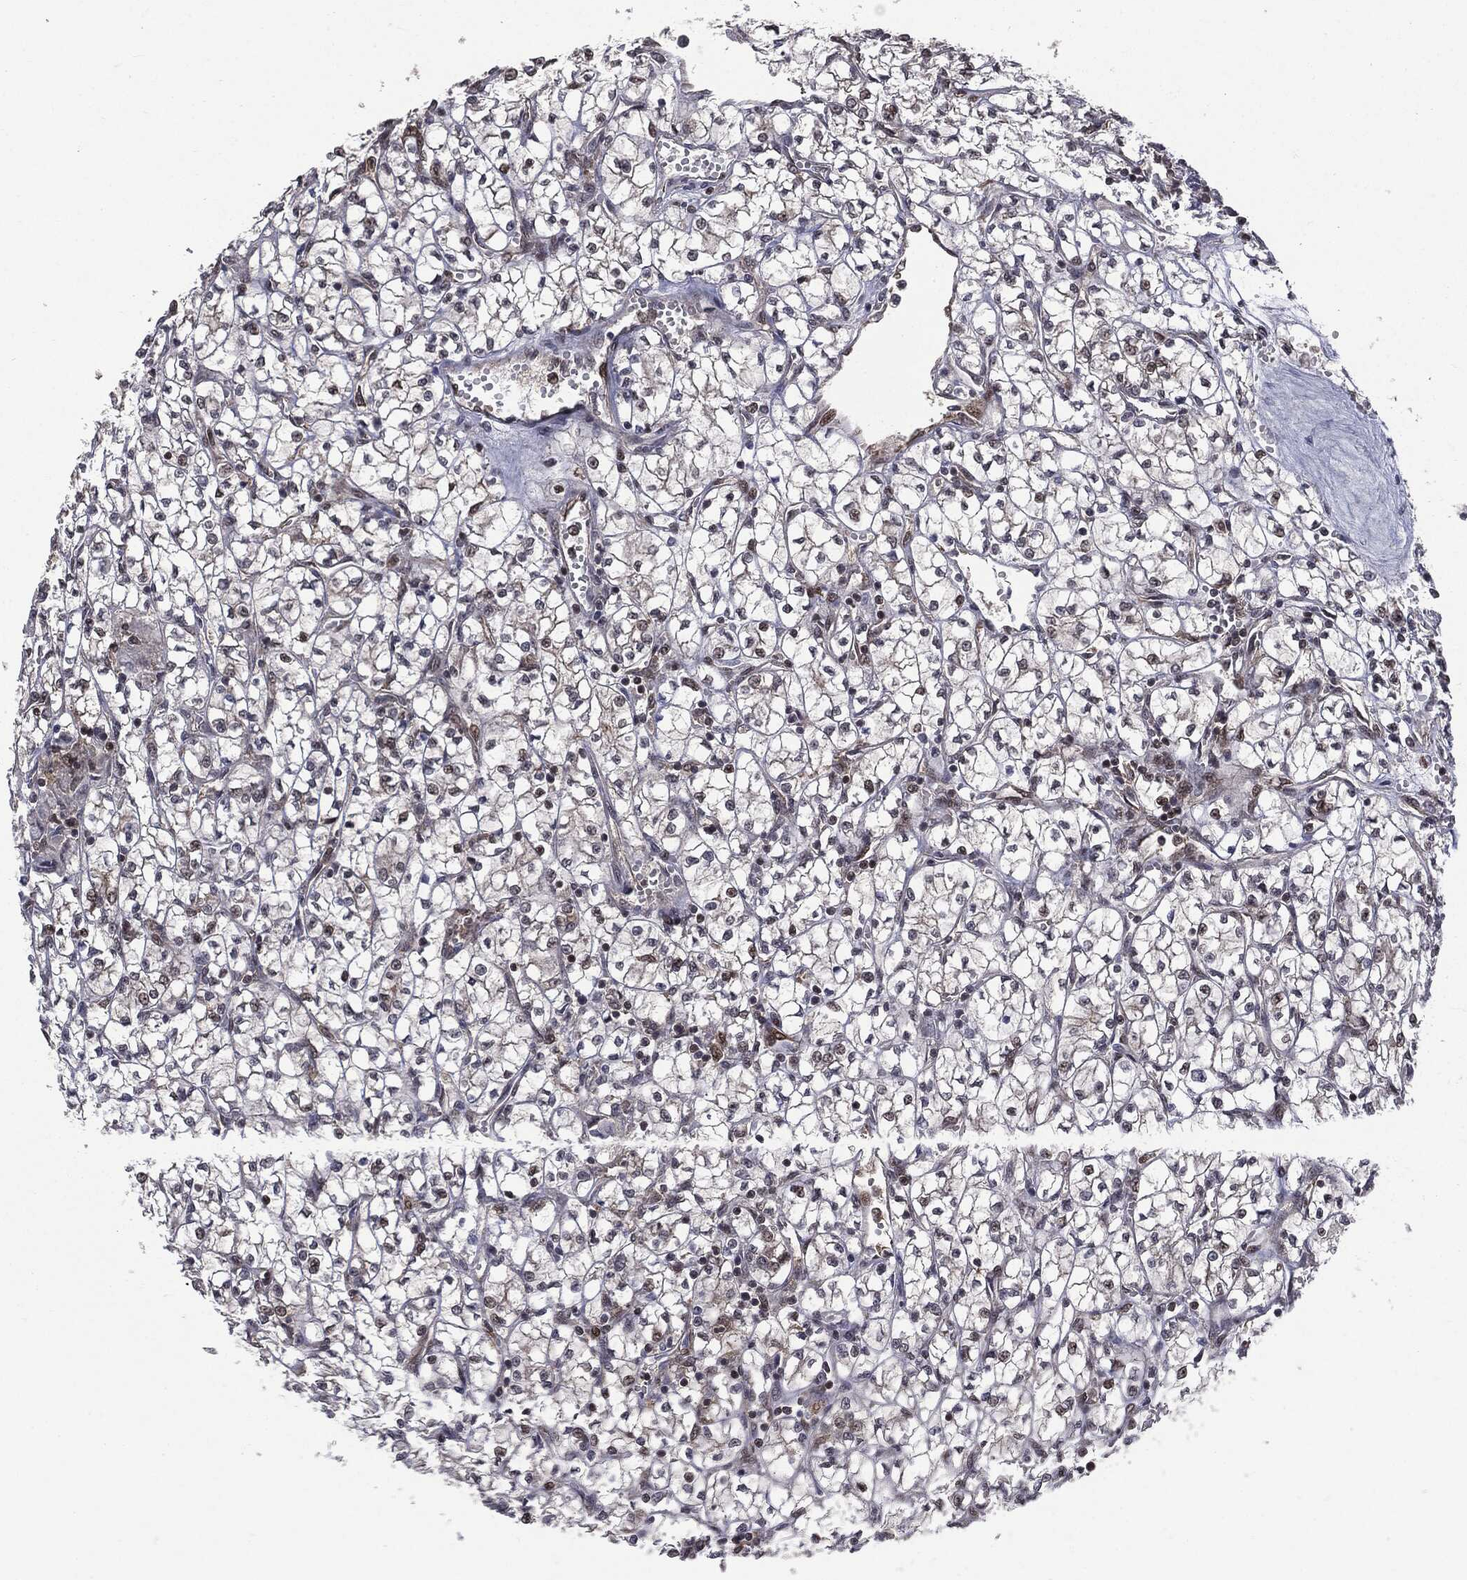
{"staining": {"intensity": "negative", "quantity": "none", "location": "none"}, "tissue": "renal cancer", "cell_type": "Tumor cells", "image_type": "cancer", "snomed": [{"axis": "morphology", "description": "Adenocarcinoma, NOS"}, {"axis": "topography", "description": "Kidney"}], "caption": "Tumor cells show no significant positivity in renal cancer.", "gene": "PTPA", "patient": {"sex": "female", "age": 64}}